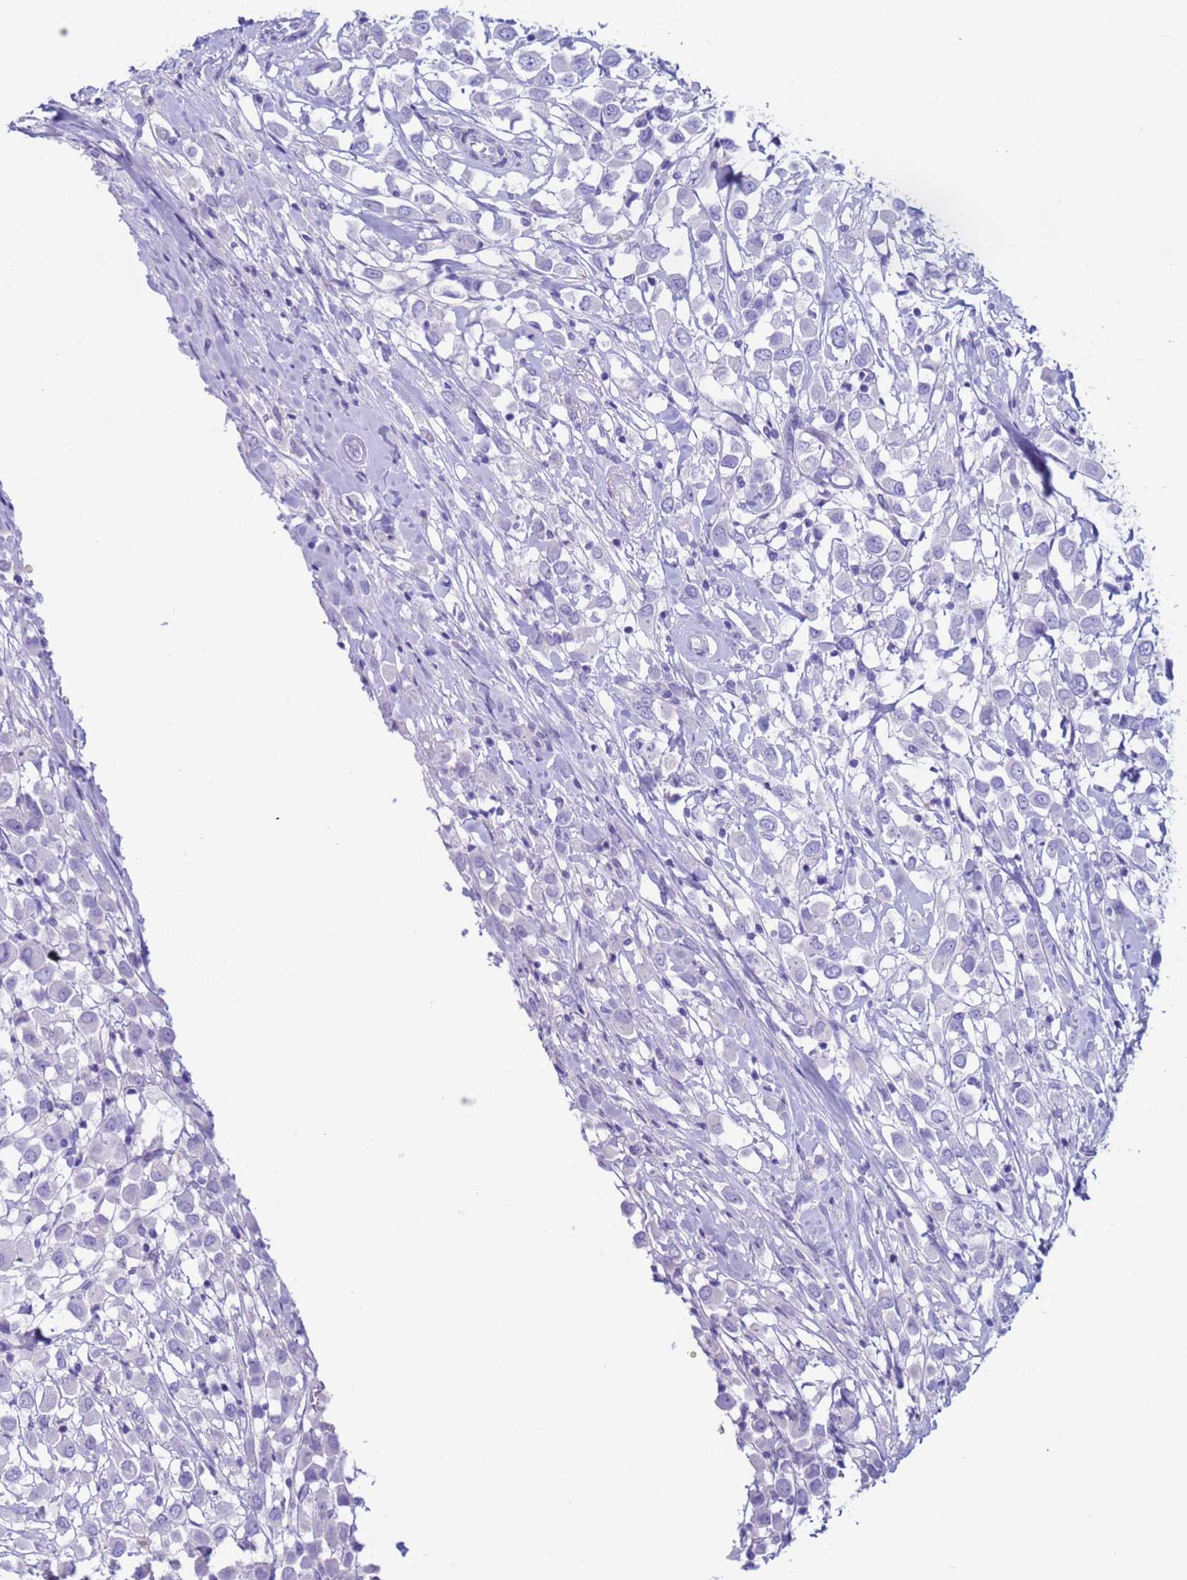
{"staining": {"intensity": "negative", "quantity": "none", "location": "none"}, "tissue": "breast cancer", "cell_type": "Tumor cells", "image_type": "cancer", "snomed": [{"axis": "morphology", "description": "Duct carcinoma"}, {"axis": "topography", "description": "Breast"}], "caption": "A micrograph of human breast cancer is negative for staining in tumor cells. Brightfield microscopy of immunohistochemistry (IHC) stained with DAB (3,3'-diaminobenzidine) (brown) and hematoxylin (blue), captured at high magnification.", "gene": "CST4", "patient": {"sex": "female", "age": 61}}